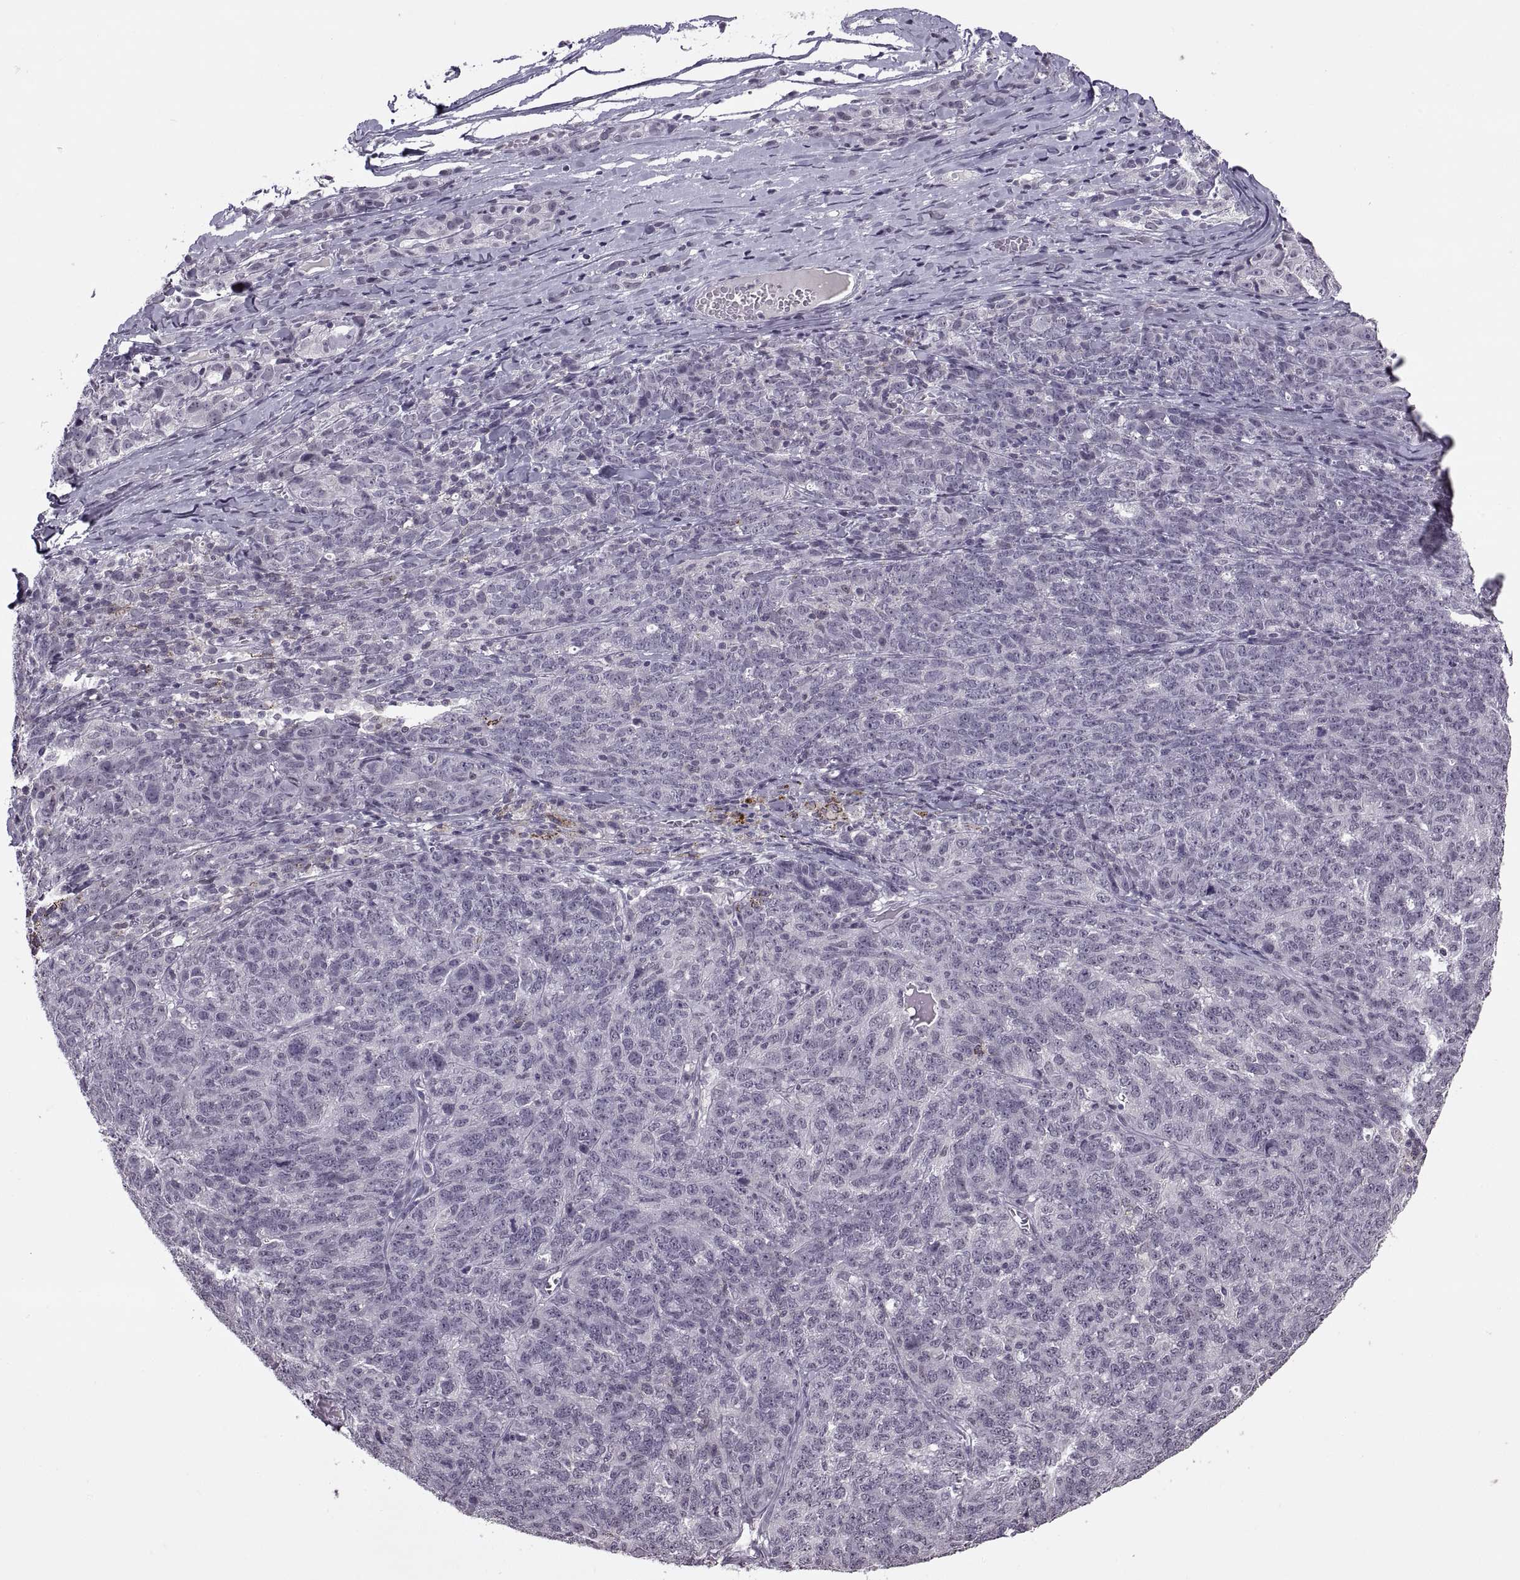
{"staining": {"intensity": "negative", "quantity": "none", "location": "none"}, "tissue": "ovarian cancer", "cell_type": "Tumor cells", "image_type": "cancer", "snomed": [{"axis": "morphology", "description": "Cystadenocarcinoma, serous, NOS"}, {"axis": "topography", "description": "Ovary"}], "caption": "There is no significant positivity in tumor cells of ovarian serous cystadenocarcinoma.", "gene": "OTP", "patient": {"sex": "female", "age": 71}}